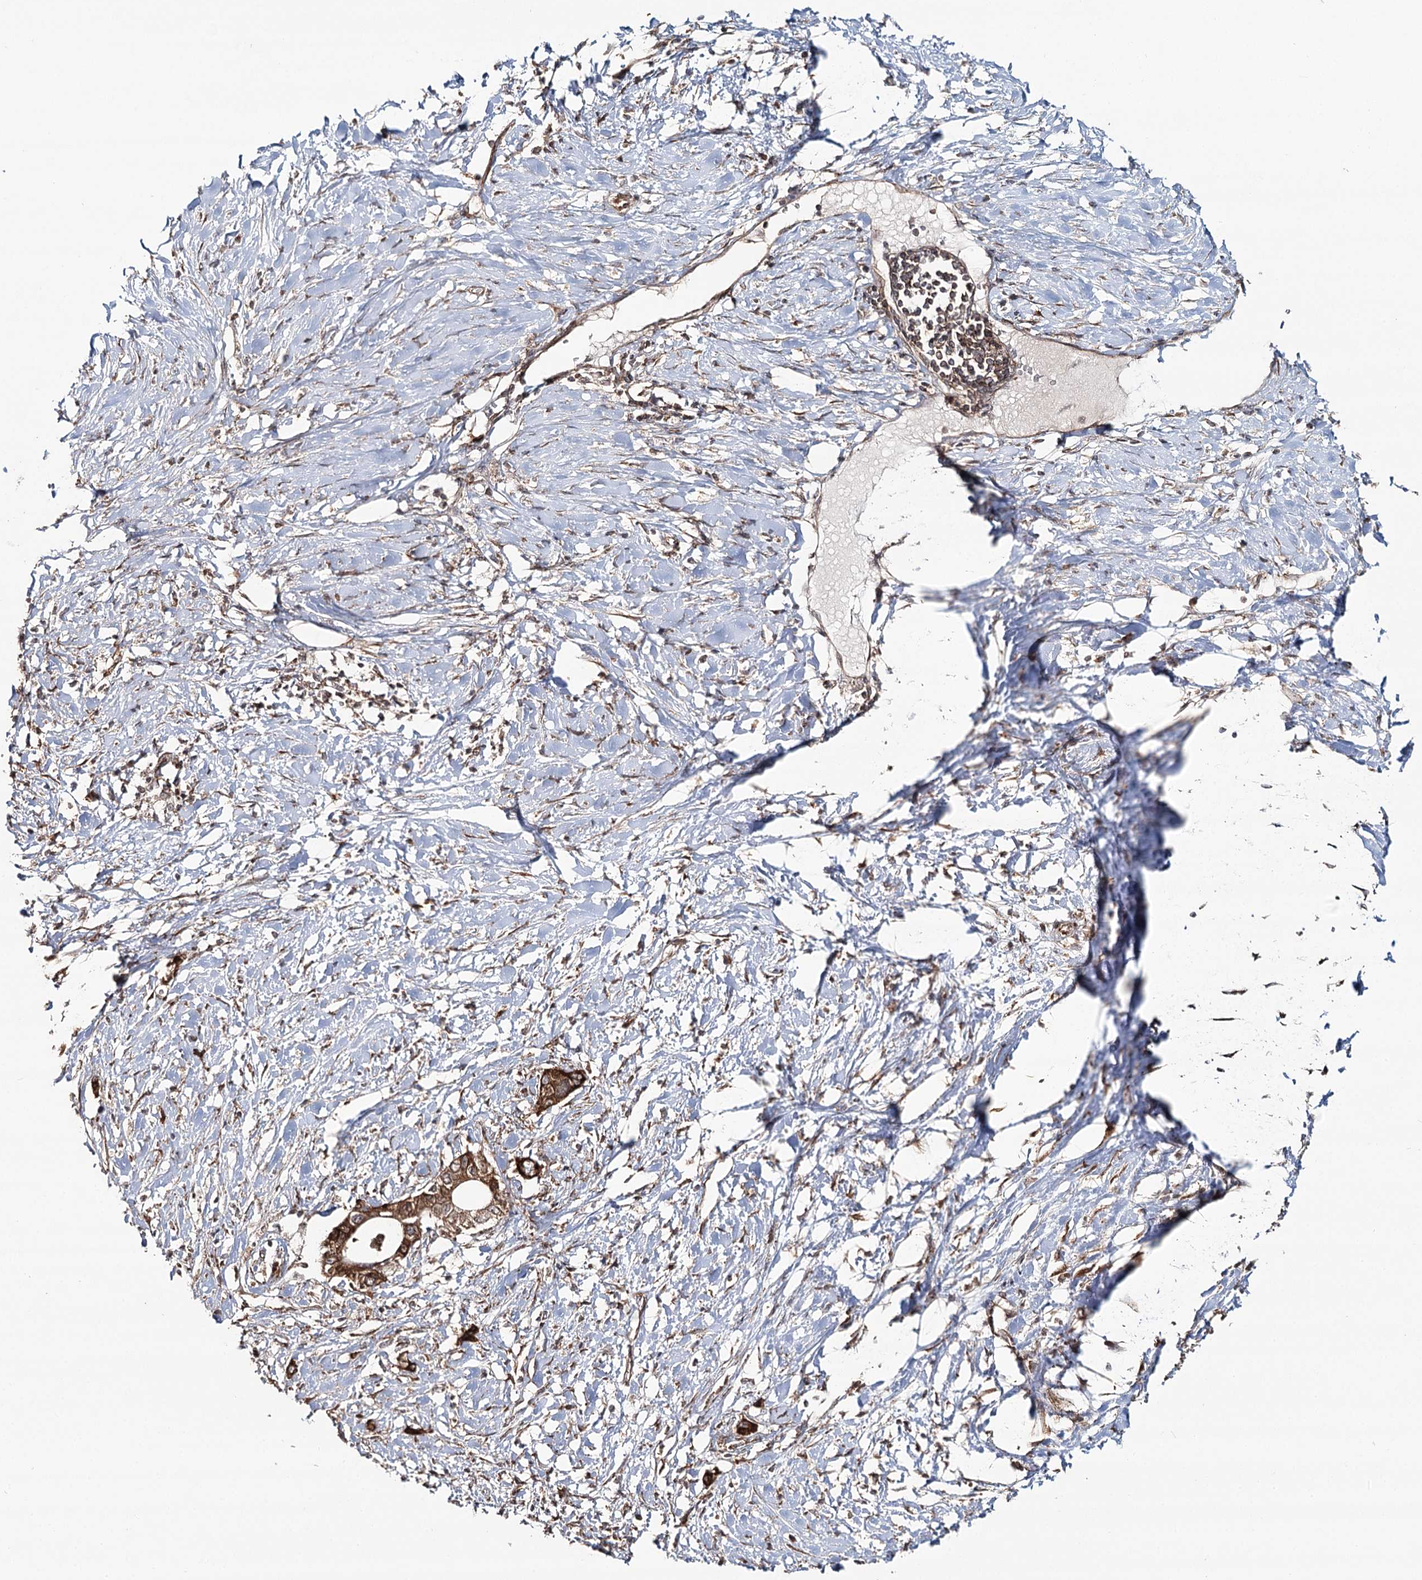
{"staining": {"intensity": "strong", "quantity": ">75%", "location": "cytoplasmic/membranous"}, "tissue": "pancreatic cancer", "cell_type": "Tumor cells", "image_type": "cancer", "snomed": [{"axis": "morphology", "description": "Normal tissue, NOS"}, {"axis": "morphology", "description": "Adenocarcinoma, NOS"}, {"axis": "topography", "description": "Pancreas"}, {"axis": "topography", "description": "Peripheral nerve tissue"}], "caption": "Immunohistochemical staining of adenocarcinoma (pancreatic) reveals strong cytoplasmic/membranous protein staining in about >75% of tumor cells.", "gene": "OTUD4", "patient": {"sex": "male", "age": 59}}